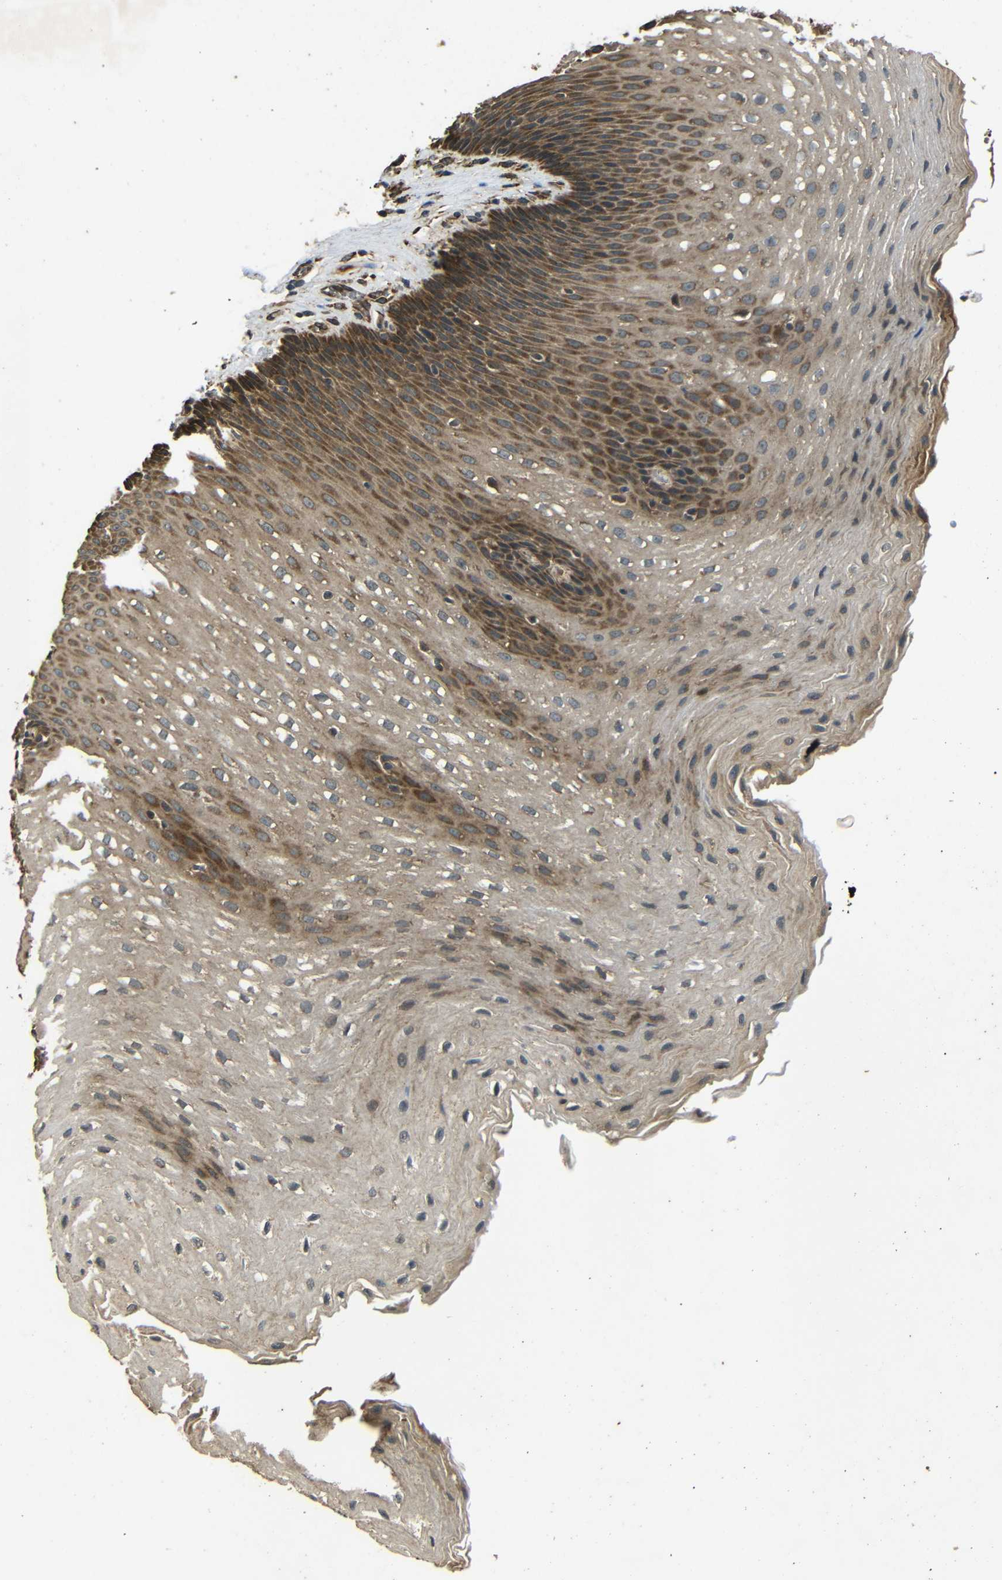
{"staining": {"intensity": "moderate", "quantity": ">75%", "location": "cytoplasmic/membranous"}, "tissue": "esophagus", "cell_type": "Squamous epithelial cells", "image_type": "normal", "snomed": [{"axis": "morphology", "description": "Normal tissue, NOS"}, {"axis": "topography", "description": "Esophagus"}], "caption": "Immunohistochemistry (IHC) staining of benign esophagus, which shows medium levels of moderate cytoplasmic/membranous expression in approximately >75% of squamous epithelial cells indicating moderate cytoplasmic/membranous protein staining. The staining was performed using DAB (brown) for protein detection and nuclei were counterstained in hematoxylin (blue).", "gene": "TRPC1", "patient": {"sex": "male", "age": 48}}